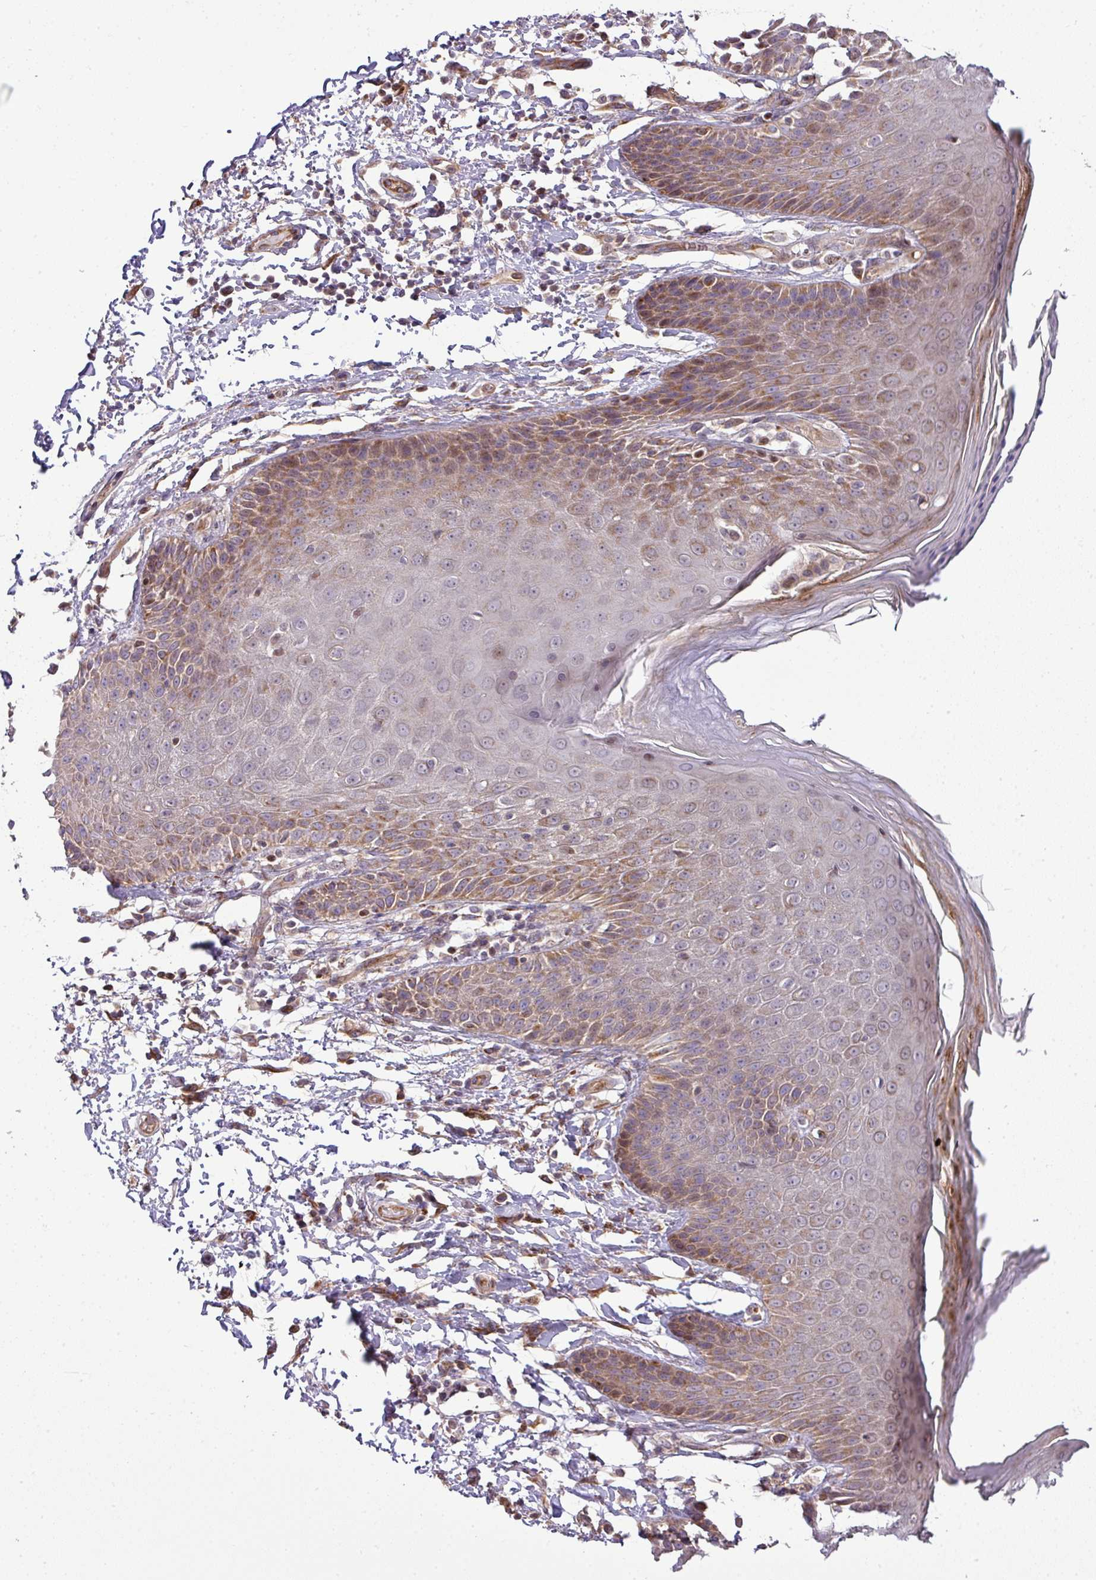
{"staining": {"intensity": "moderate", "quantity": "25%-75%", "location": "cytoplasmic/membranous"}, "tissue": "skin", "cell_type": "Epidermal cells", "image_type": "normal", "snomed": [{"axis": "morphology", "description": "Normal tissue, NOS"}, {"axis": "topography", "description": "Peripheral nerve tissue"}], "caption": "Protein expression analysis of normal human skin reveals moderate cytoplasmic/membranous expression in about 25%-75% of epidermal cells.", "gene": "TIMMDC1", "patient": {"sex": "male", "age": 51}}